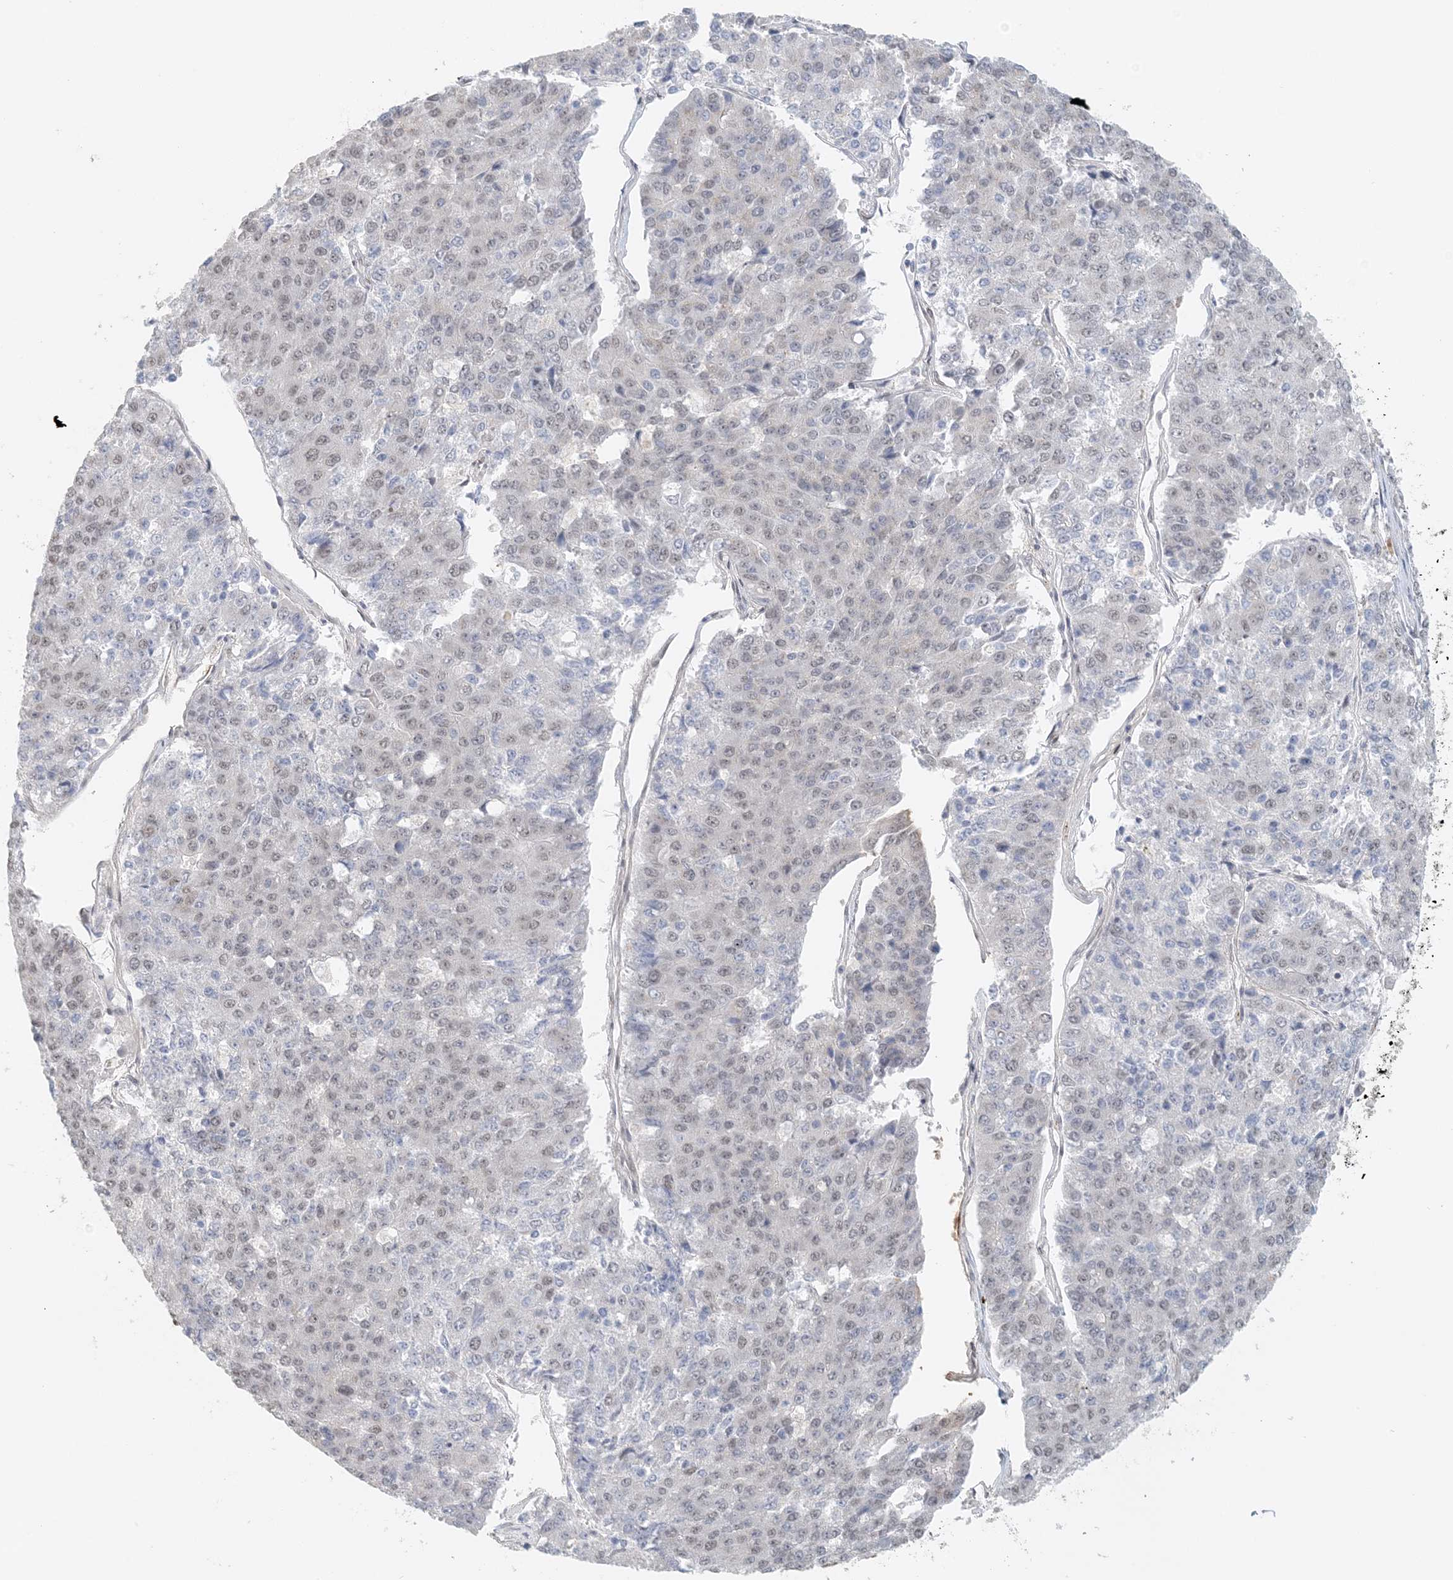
{"staining": {"intensity": "weak", "quantity": "<25%", "location": "nuclear"}, "tissue": "pancreatic cancer", "cell_type": "Tumor cells", "image_type": "cancer", "snomed": [{"axis": "morphology", "description": "Adenocarcinoma, NOS"}, {"axis": "topography", "description": "Pancreas"}], "caption": "DAB (3,3'-diaminobenzidine) immunohistochemical staining of pancreatic cancer (adenocarcinoma) displays no significant expression in tumor cells.", "gene": "ZCCHC4", "patient": {"sex": "male", "age": 50}}